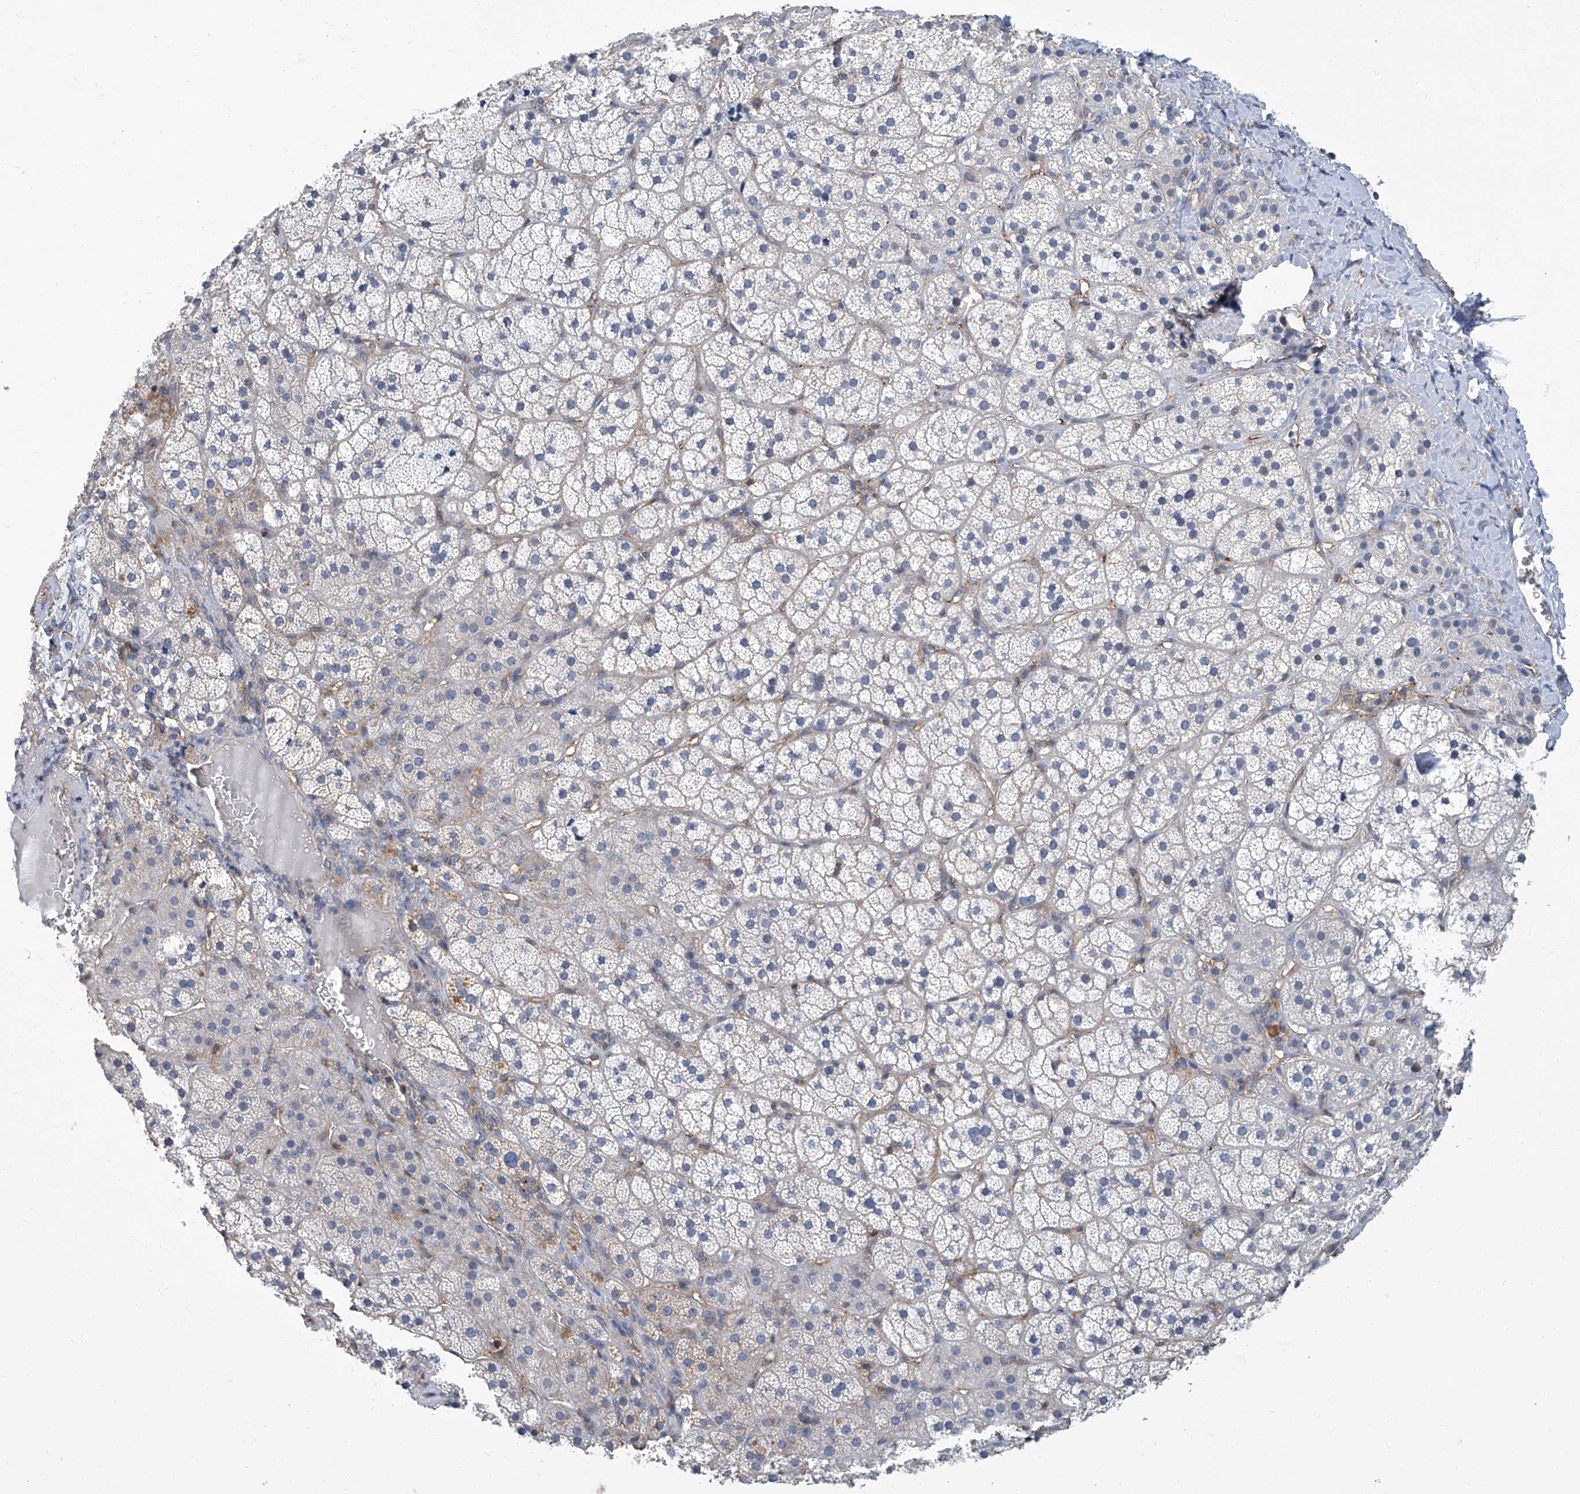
{"staining": {"intensity": "negative", "quantity": "none", "location": "none"}, "tissue": "adrenal gland", "cell_type": "Glandular cells", "image_type": "normal", "snomed": [{"axis": "morphology", "description": "Normal tissue, NOS"}, {"axis": "topography", "description": "Adrenal gland"}], "caption": "IHC photomicrograph of unremarkable human adrenal gland stained for a protein (brown), which reveals no positivity in glandular cells.", "gene": "PSMB10", "patient": {"sex": "female", "age": 44}}